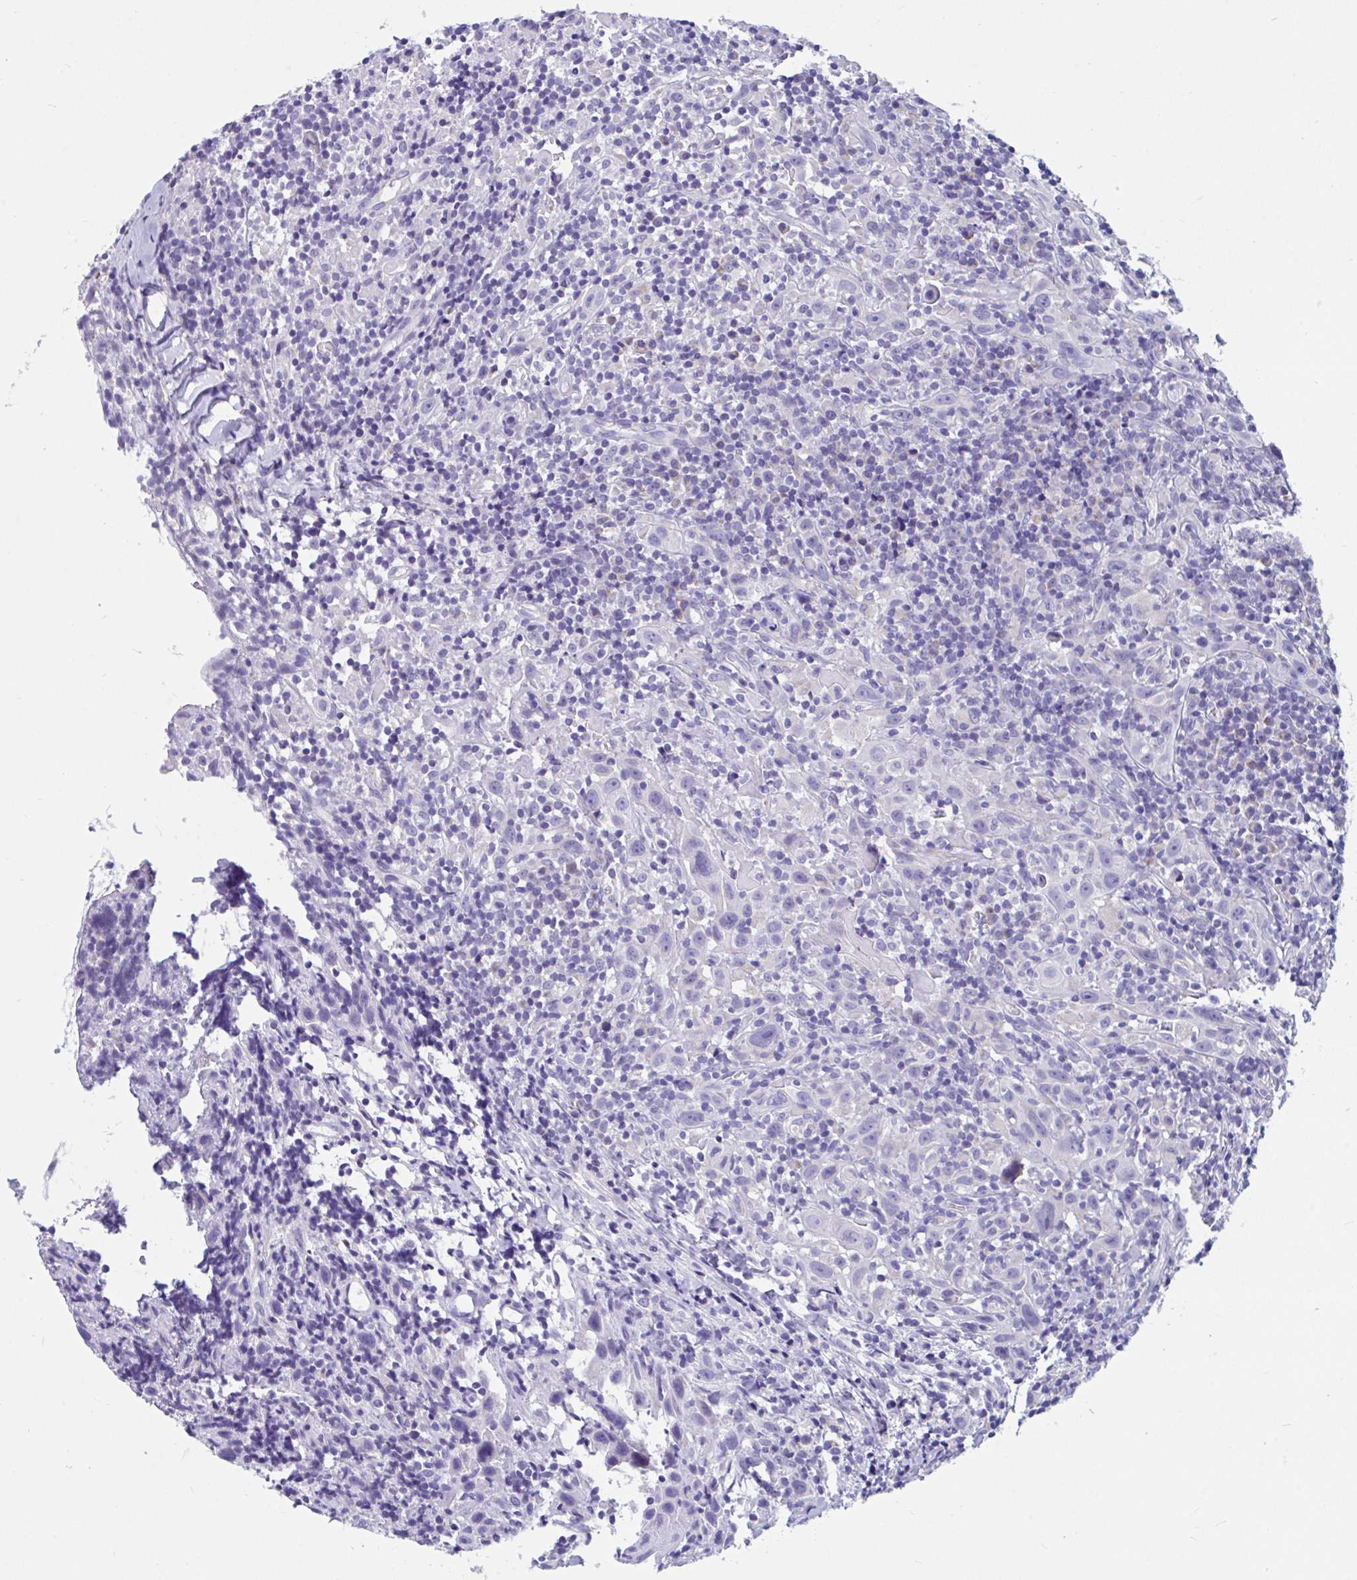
{"staining": {"intensity": "negative", "quantity": "none", "location": "none"}, "tissue": "head and neck cancer", "cell_type": "Tumor cells", "image_type": "cancer", "snomed": [{"axis": "morphology", "description": "Squamous cell carcinoma, NOS"}, {"axis": "topography", "description": "Head-Neck"}], "caption": "Protein analysis of head and neck cancer demonstrates no significant positivity in tumor cells.", "gene": "OR13A1", "patient": {"sex": "female", "age": 95}}